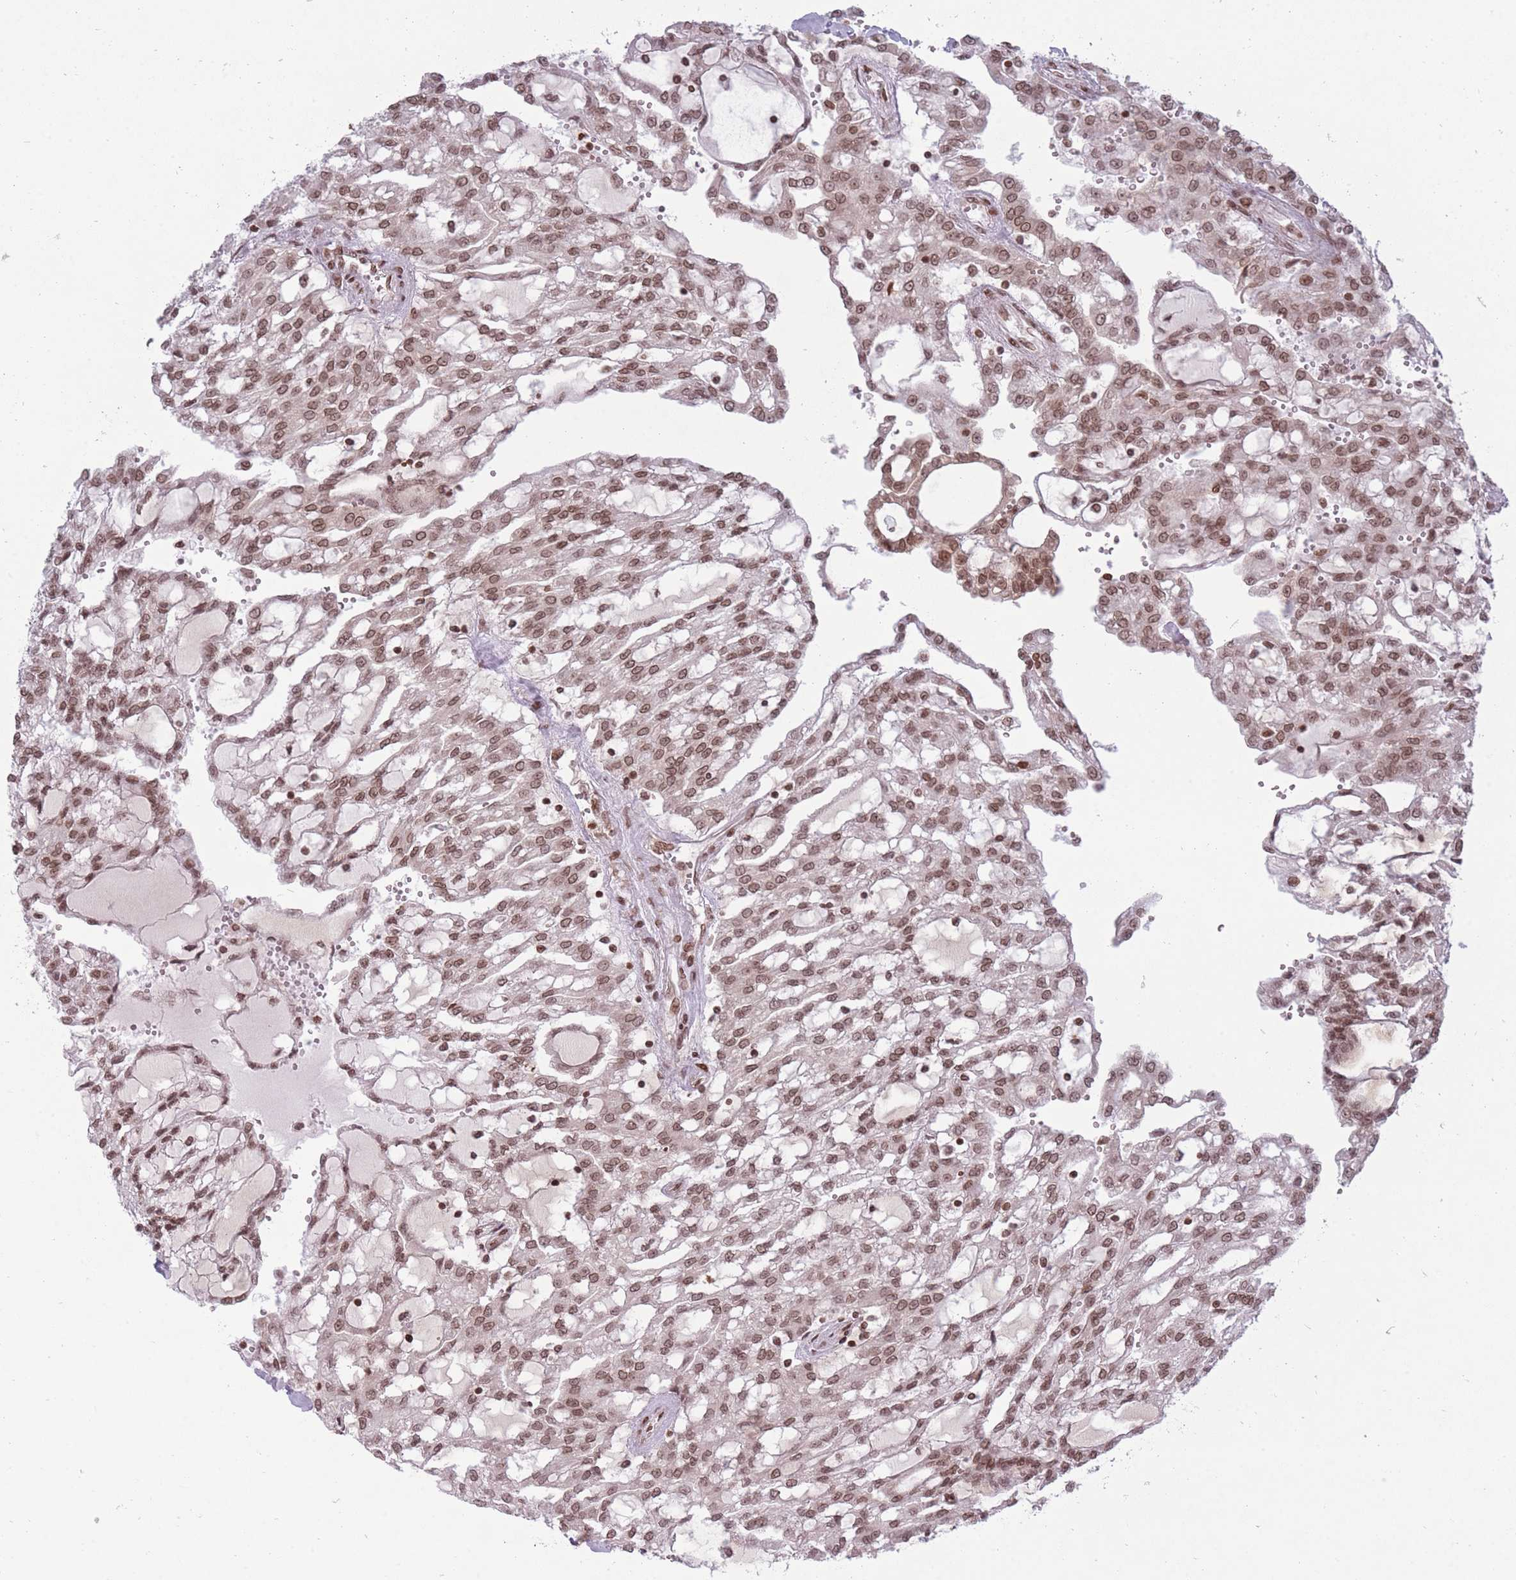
{"staining": {"intensity": "moderate", "quantity": ">75%", "location": "nuclear"}, "tissue": "renal cancer", "cell_type": "Tumor cells", "image_type": "cancer", "snomed": [{"axis": "morphology", "description": "Adenocarcinoma, NOS"}, {"axis": "topography", "description": "Kidney"}], "caption": "Immunohistochemical staining of human adenocarcinoma (renal) demonstrates moderate nuclear protein staining in approximately >75% of tumor cells.", "gene": "TMC6", "patient": {"sex": "male", "age": 63}}